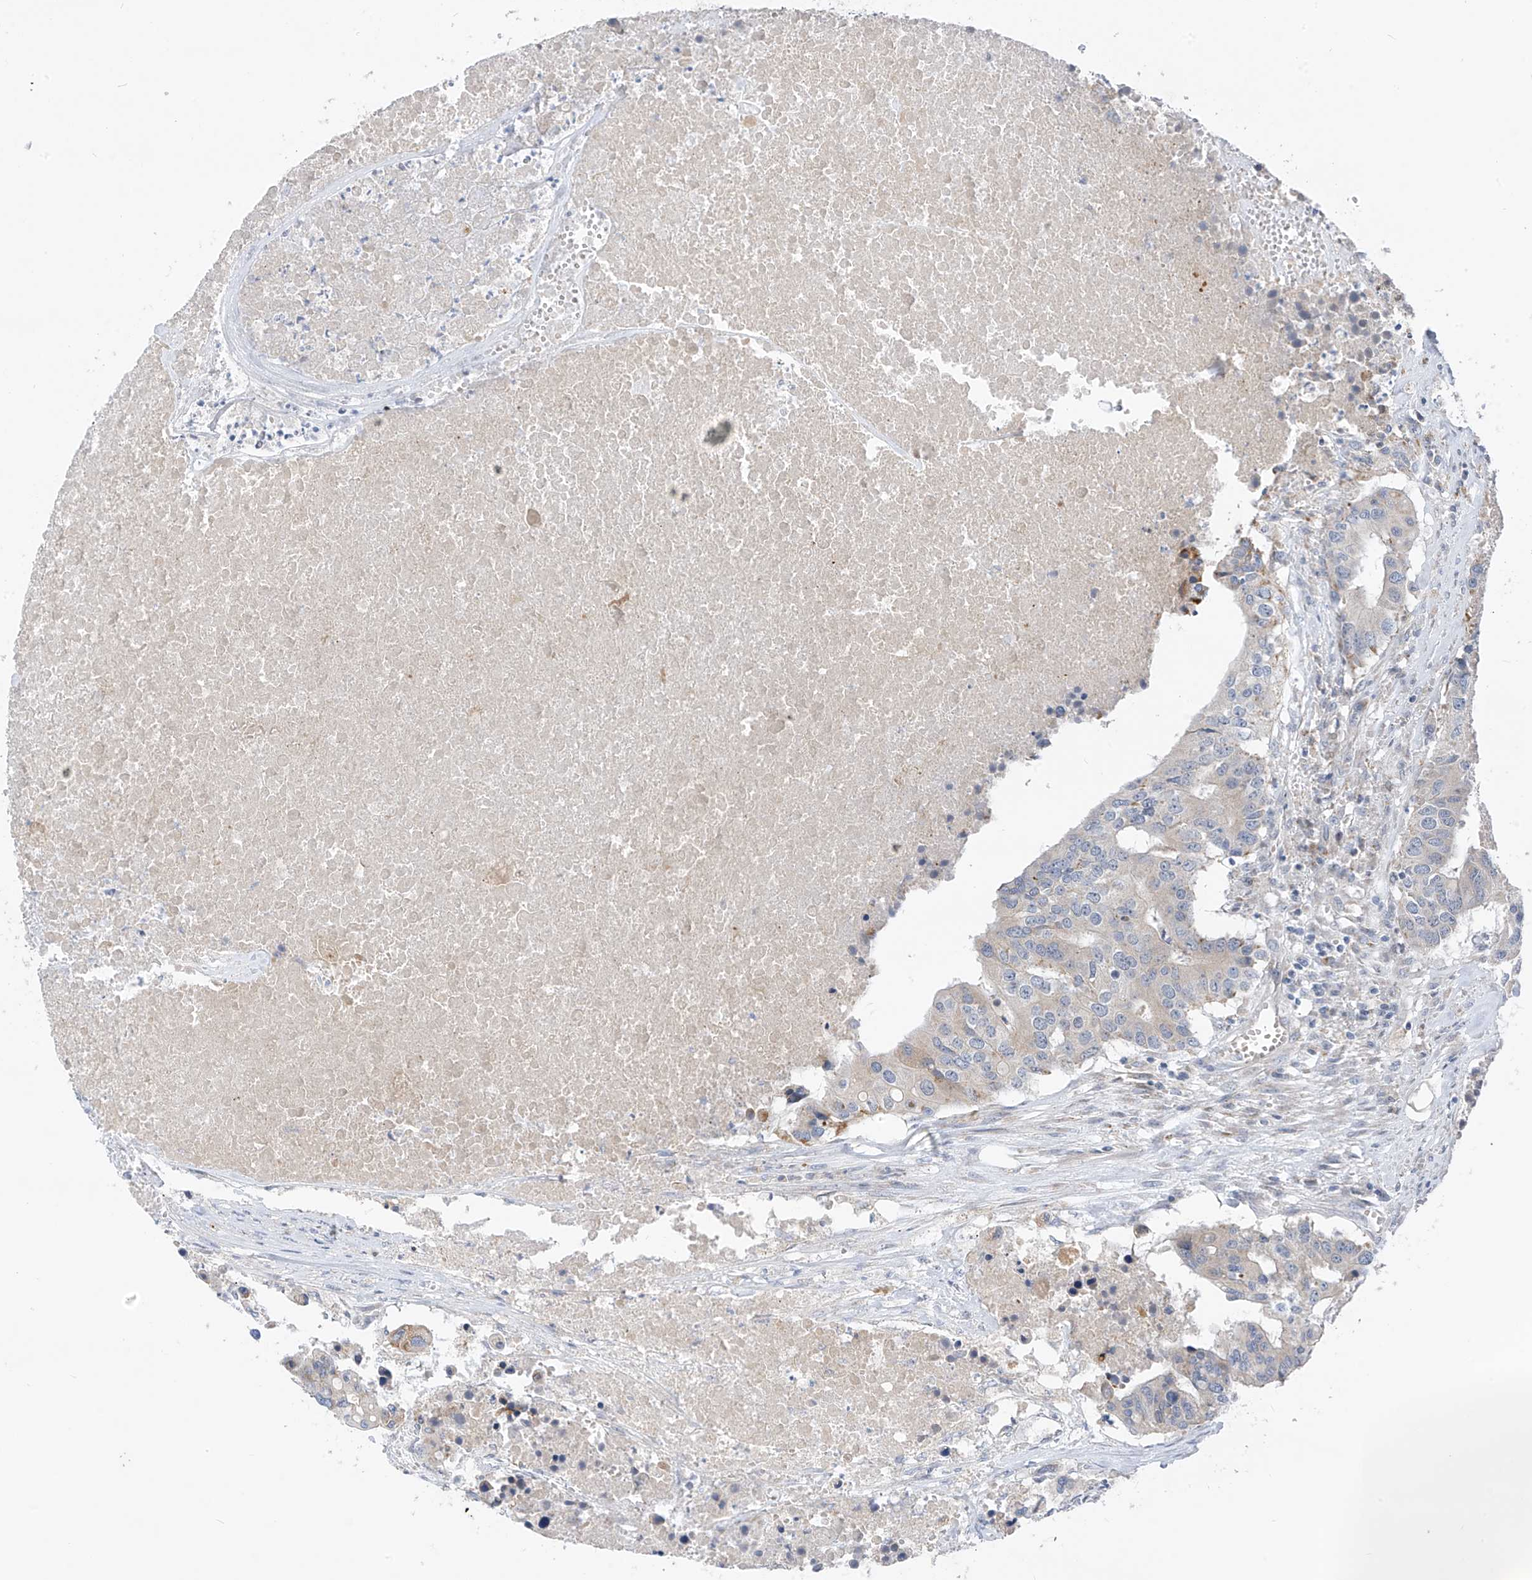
{"staining": {"intensity": "negative", "quantity": "none", "location": "none"}, "tissue": "colorectal cancer", "cell_type": "Tumor cells", "image_type": "cancer", "snomed": [{"axis": "morphology", "description": "Adenocarcinoma, NOS"}, {"axis": "topography", "description": "Colon"}], "caption": "A micrograph of adenocarcinoma (colorectal) stained for a protein demonstrates no brown staining in tumor cells.", "gene": "LDAH", "patient": {"sex": "male", "age": 77}}